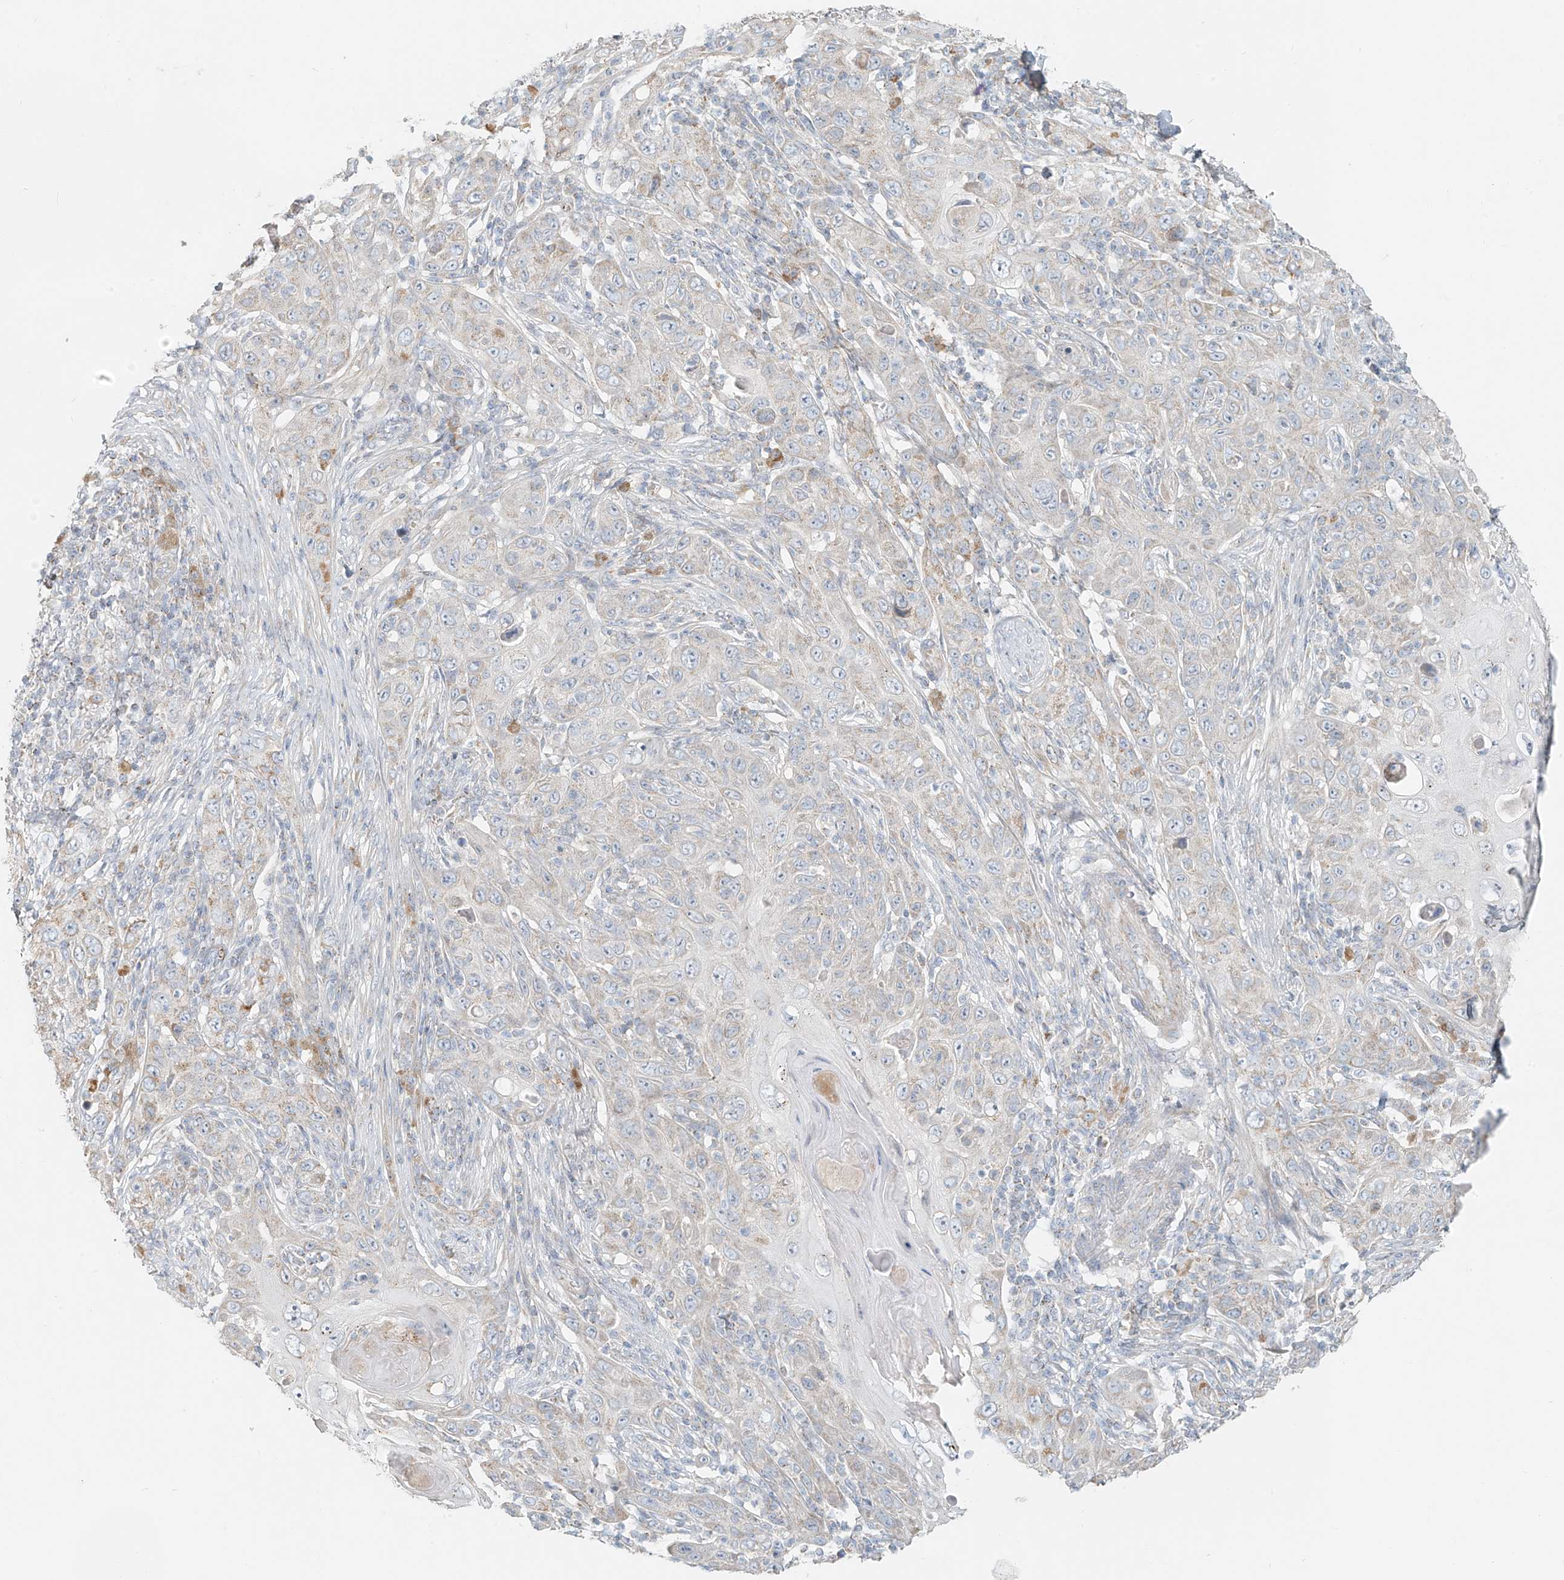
{"staining": {"intensity": "weak", "quantity": "<25%", "location": "cytoplasmic/membranous"}, "tissue": "skin cancer", "cell_type": "Tumor cells", "image_type": "cancer", "snomed": [{"axis": "morphology", "description": "Squamous cell carcinoma, NOS"}, {"axis": "topography", "description": "Skin"}], "caption": "Squamous cell carcinoma (skin) was stained to show a protein in brown. There is no significant positivity in tumor cells.", "gene": "UST", "patient": {"sex": "female", "age": 88}}